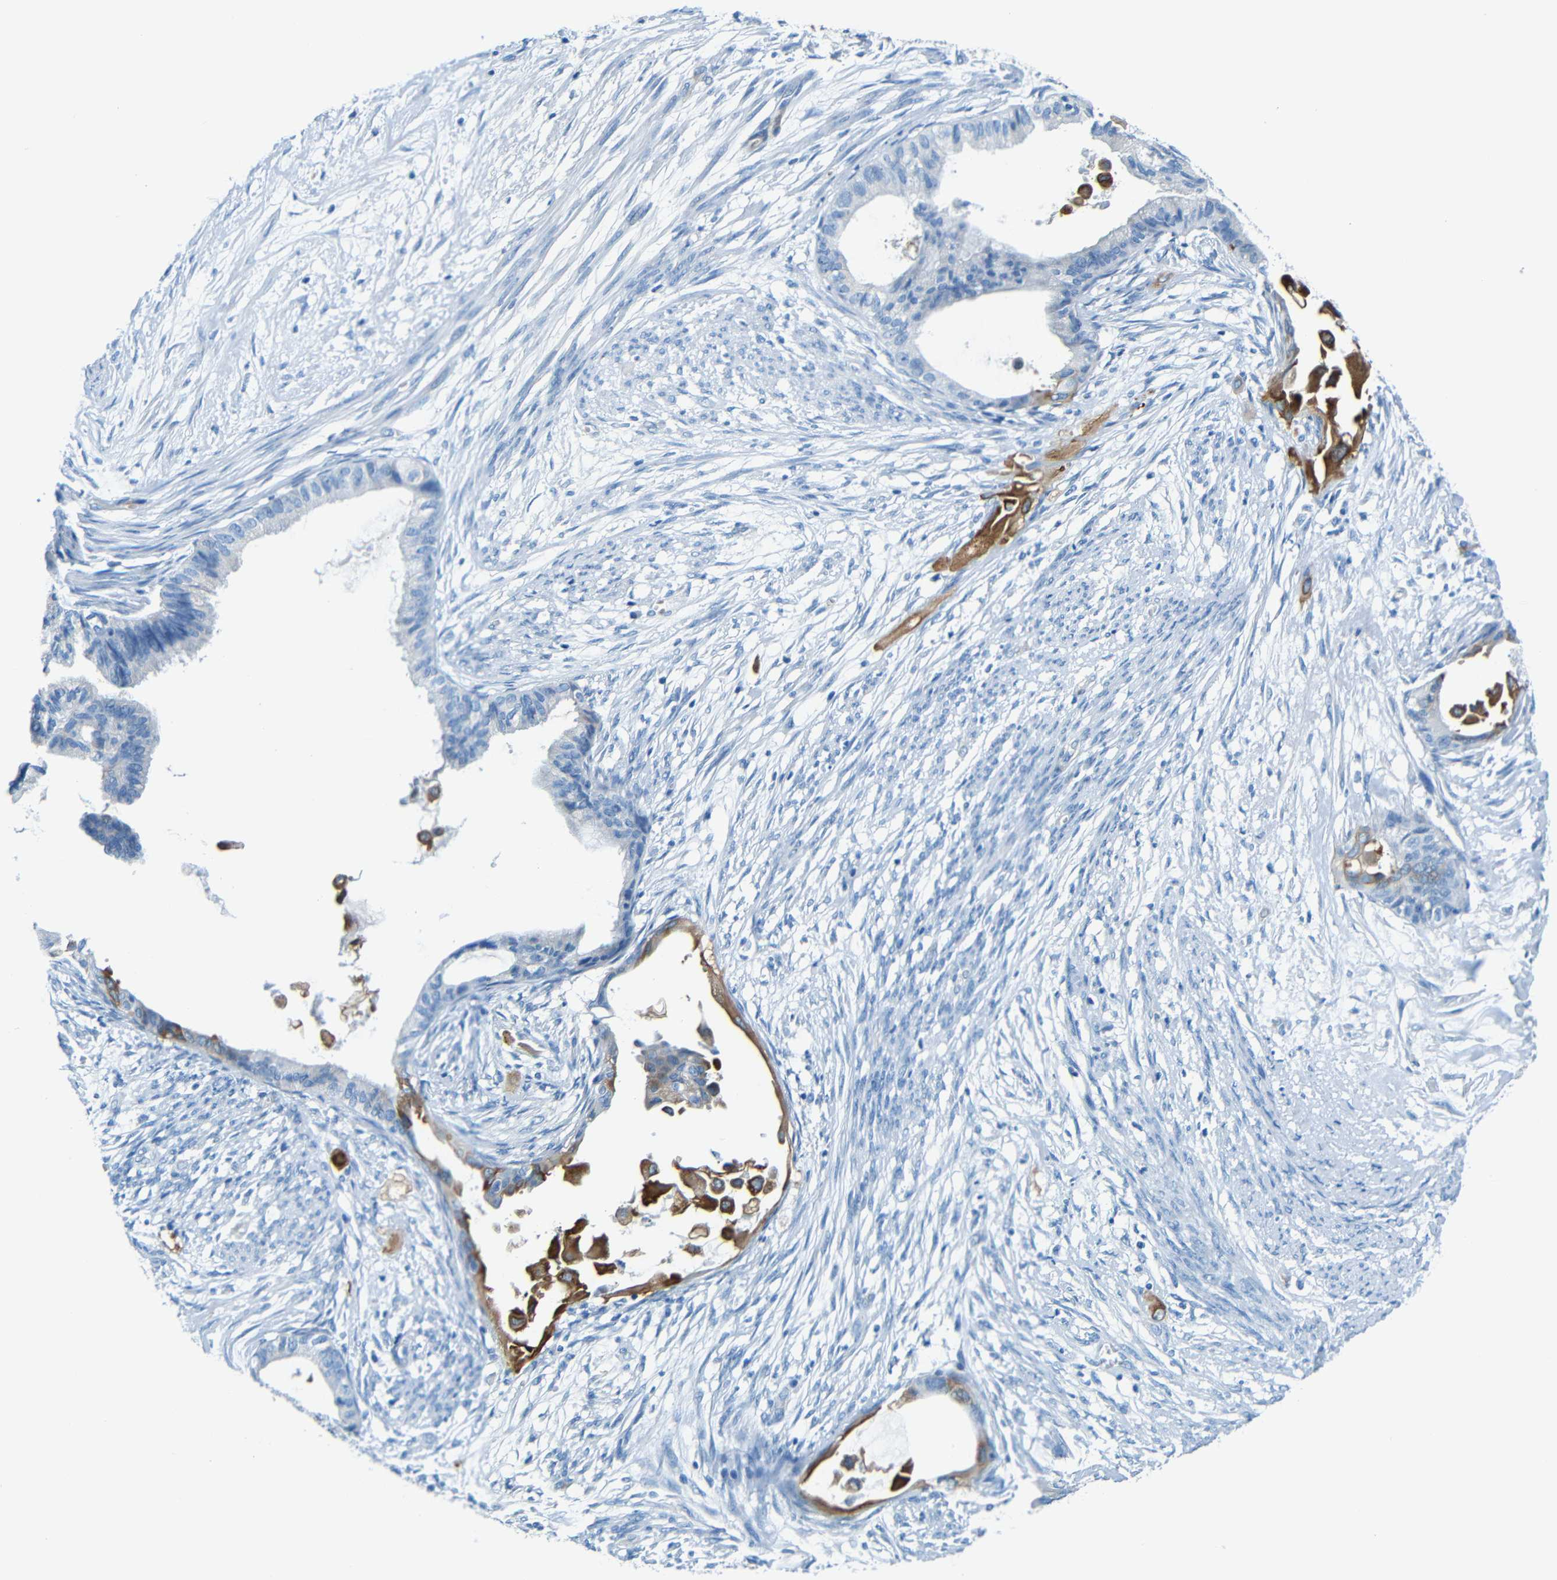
{"staining": {"intensity": "negative", "quantity": "none", "location": "none"}, "tissue": "cervical cancer", "cell_type": "Tumor cells", "image_type": "cancer", "snomed": [{"axis": "morphology", "description": "Normal tissue, NOS"}, {"axis": "morphology", "description": "Adenocarcinoma, NOS"}, {"axis": "topography", "description": "Cervix"}, {"axis": "topography", "description": "Endometrium"}], "caption": "Immunohistochemistry of human cervical cancer (adenocarcinoma) shows no positivity in tumor cells.", "gene": "MAP2", "patient": {"sex": "female", "age": 86}}